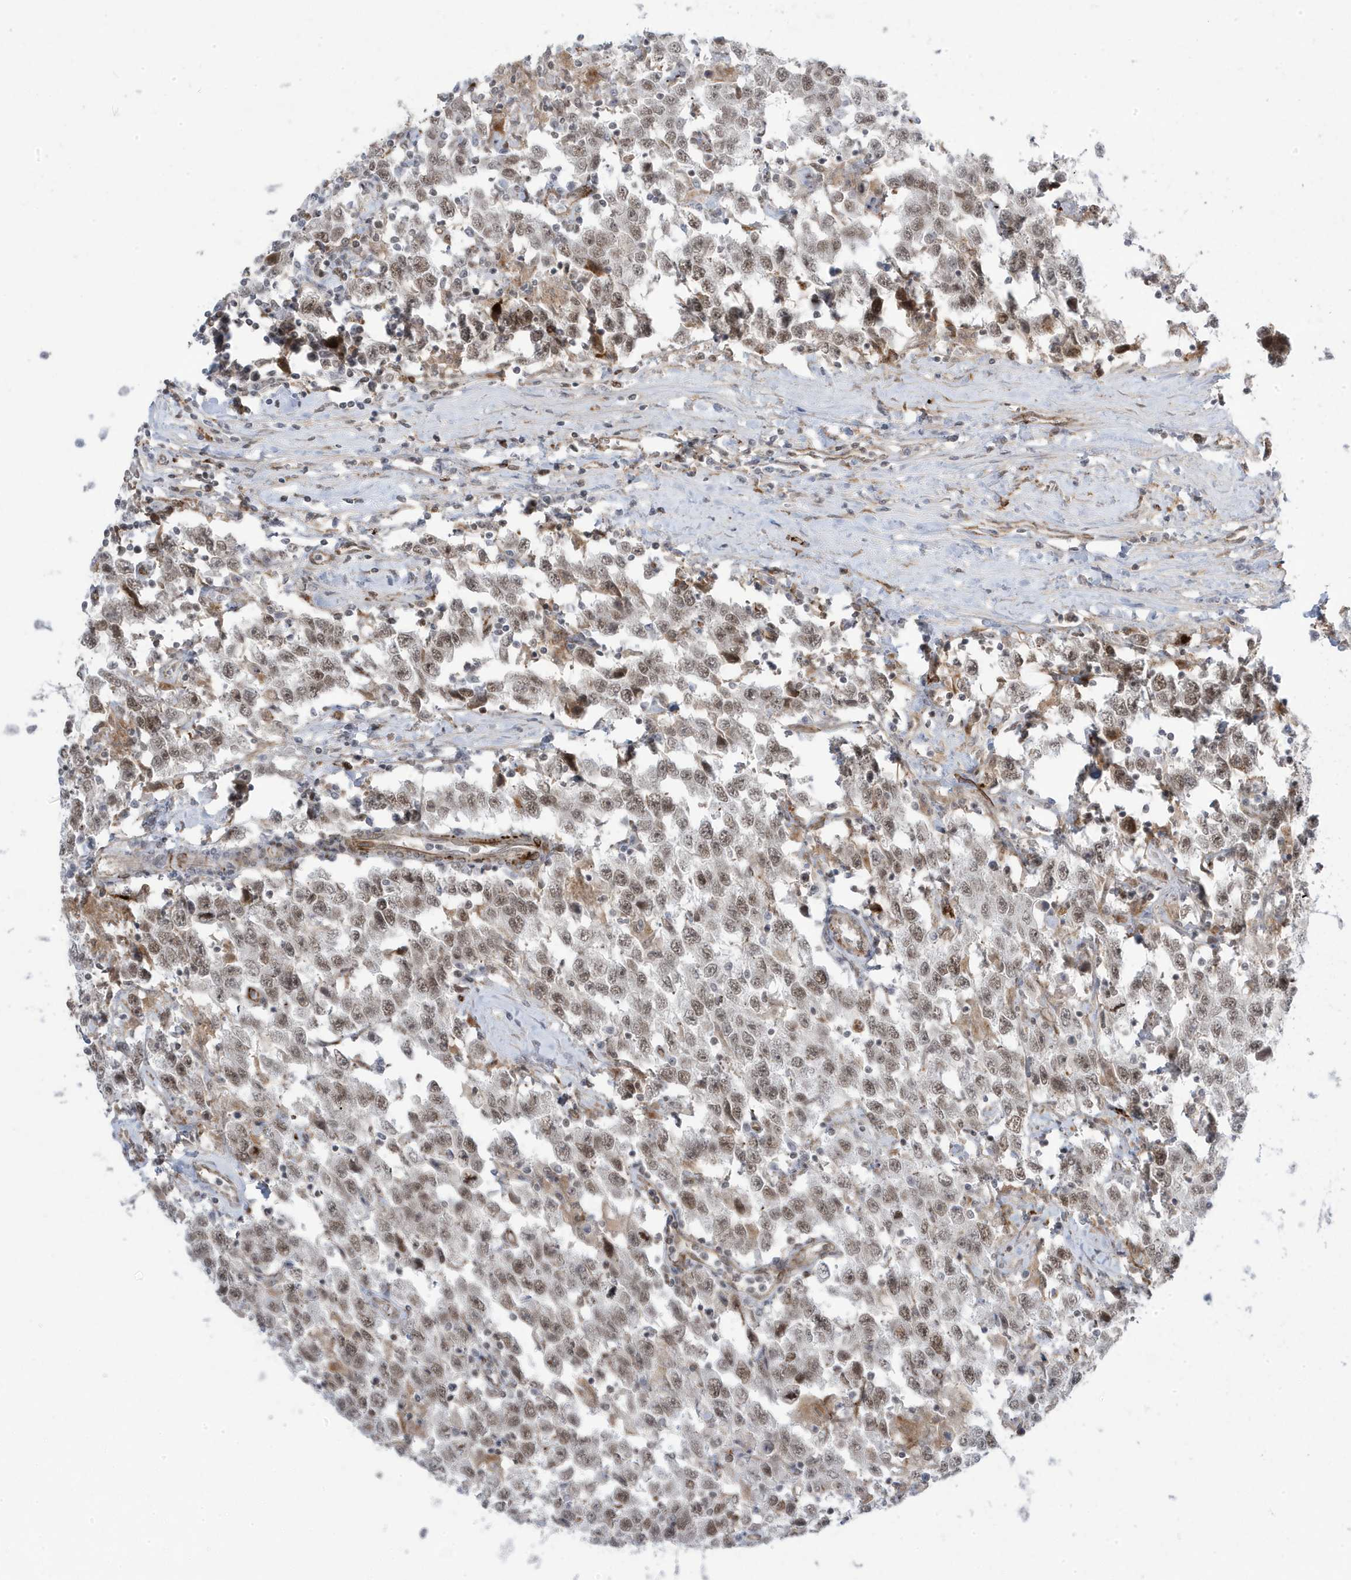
{"staining": {"intensity": "moderate", "quantity": ">75%", "location": "nuclear"}, "tissue": "testis cancer", "cell_type": "Tumor cells", "image_type": "cancer", "snomed": [{"axis": "morphology", "description": "Seminoma, NOS"}, {"axis": "topography", "description": "Testis"}], "caption": "An image of testis seminoma stained for a protein reveals moderate nuclear brown staining in tumor cells.", "gene": "ADAMTSL3", "patient": {"sex": "male", "age": 41}}